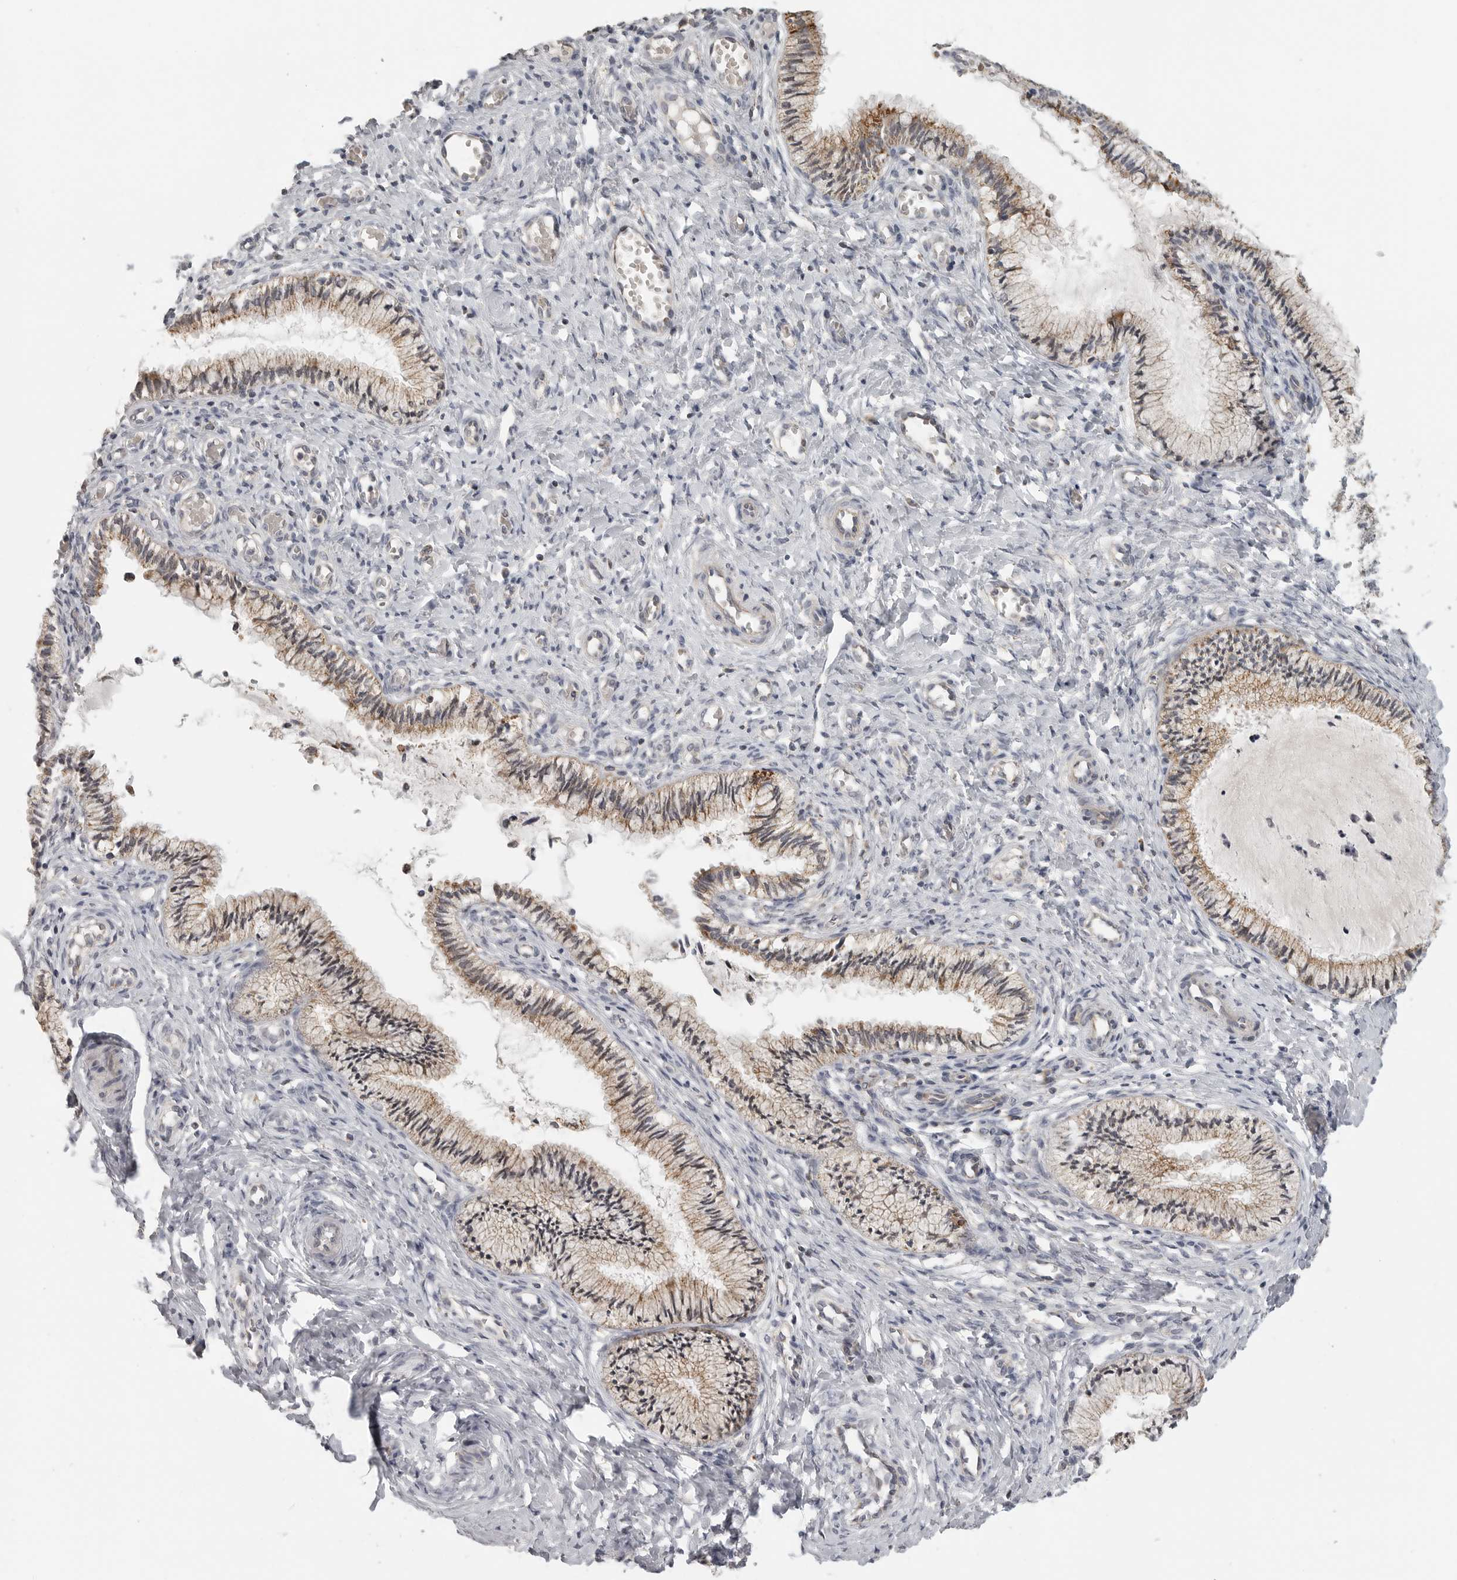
{"staining": {"intensity": "weak", "quantity": "25%-75%", "location": "cytoplasmic/membranous"}, "tissue": "cervix", "cell_type": "Glandular cells", "image_type": "normal", "snomed": [{"axis": "morphology", "description": "Normal tissue, NOS"}, {"axis": "topography", "description": "Cervix"}], "caption": "Protein staining of unremarkable cervix shows weak cytoplasmic/membranous staining in about 25%-75% of glandular cells. (Stains: DAB in brown, nuclei in blue, Microscopy: brightfield microscopy at high magnification).", "gene": "RXFP3", "patient": {"sex": "female", "age": 27}}